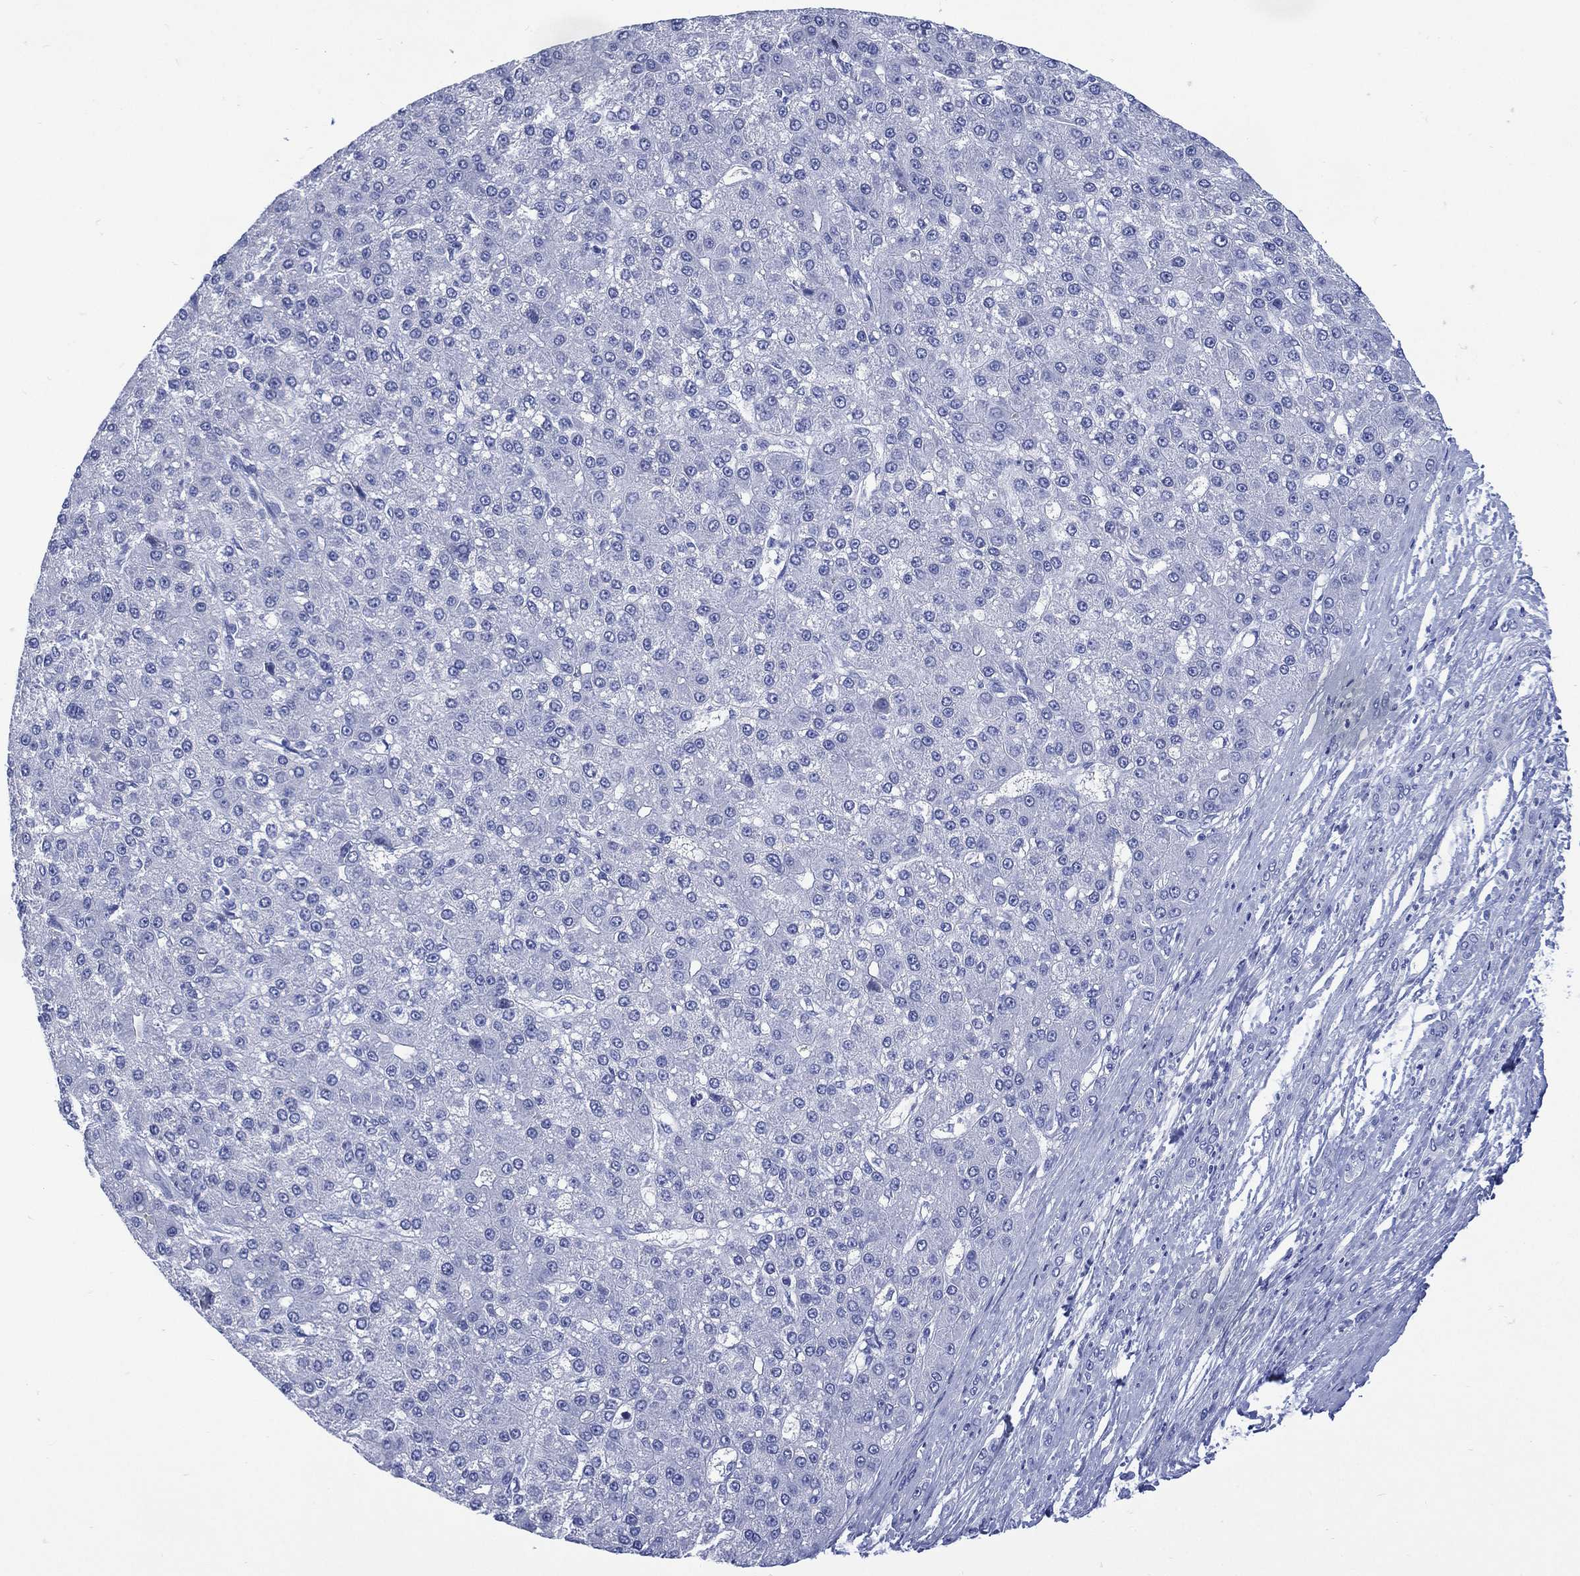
{"staining": {"intensity": "negative", "quantity": "none", "location": "none"}, "tissue": "liver cancer", "cell_type": "Tumor cells", "image_type": "cancer", "snomed": [{"axis": "morphology", "description": "Carcinoma, Hepatocellular, NOS"}, {"axis": "topography", "description": "Liver"}], "caption": "Photomicrograph shows no protein staining in tumor cells of liver cancer (hepatocellular carcinoma) tissue.", "gene": "SHCBP1L", "patient": {"sex": "male", "age": 67}}